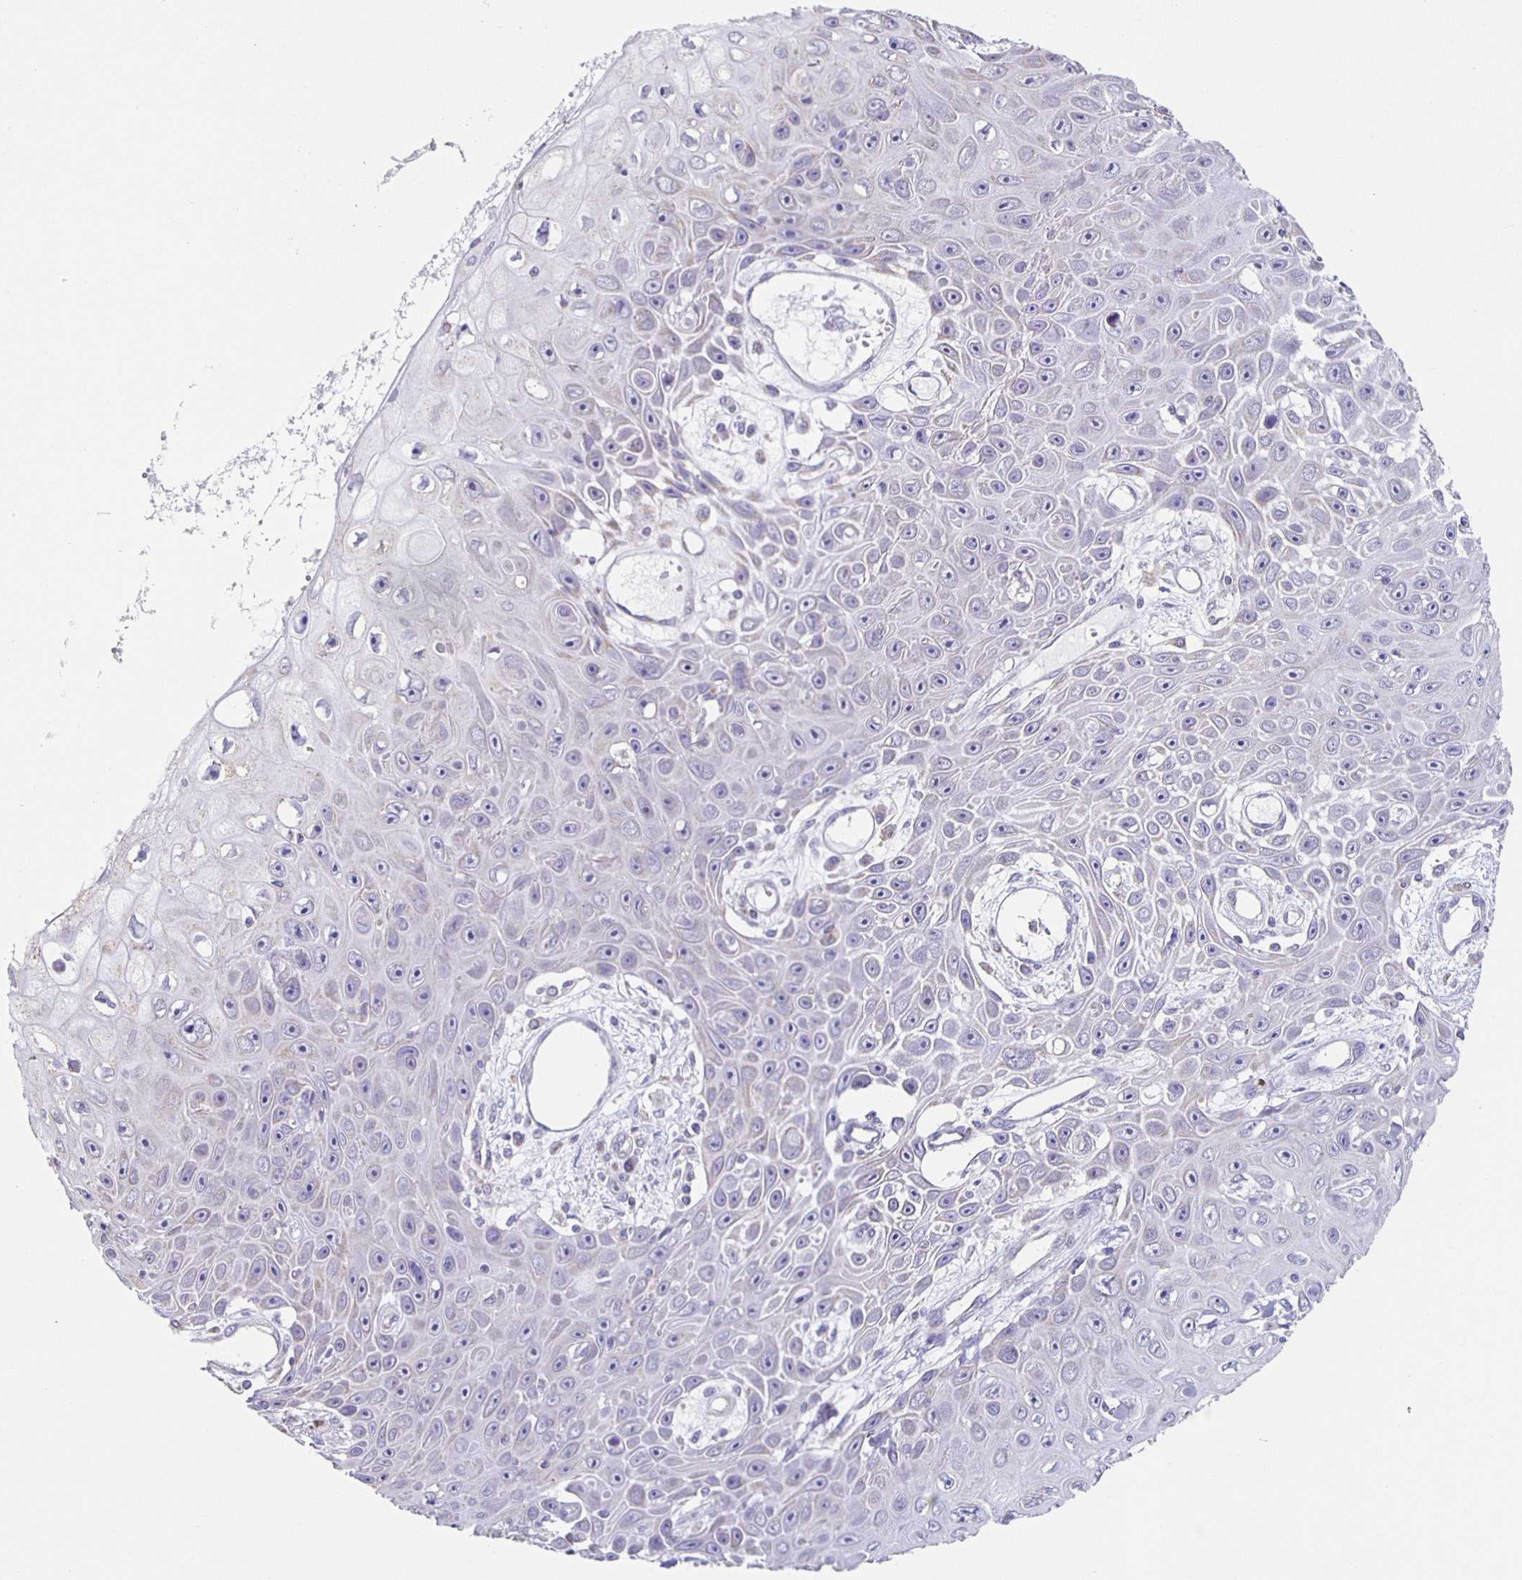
{"staining": {"intensity": "negative", "quantity": "none", "location": "none"}, "tissue": "skin cancer", "cell_type": "Tumor cells", "image_type": "cancer", "snomed": [{"axis": "morphology", "description": "Squamous cell carcinoma, NOS"}, {"axis": "topography", "description": "Skin"}], "caption": "This is a micrograph of IHC staining of skin cancer, which shows no staining in tumor cells.", "gene": "TPPP", "patient": {"sex": "male", "age": 82}}